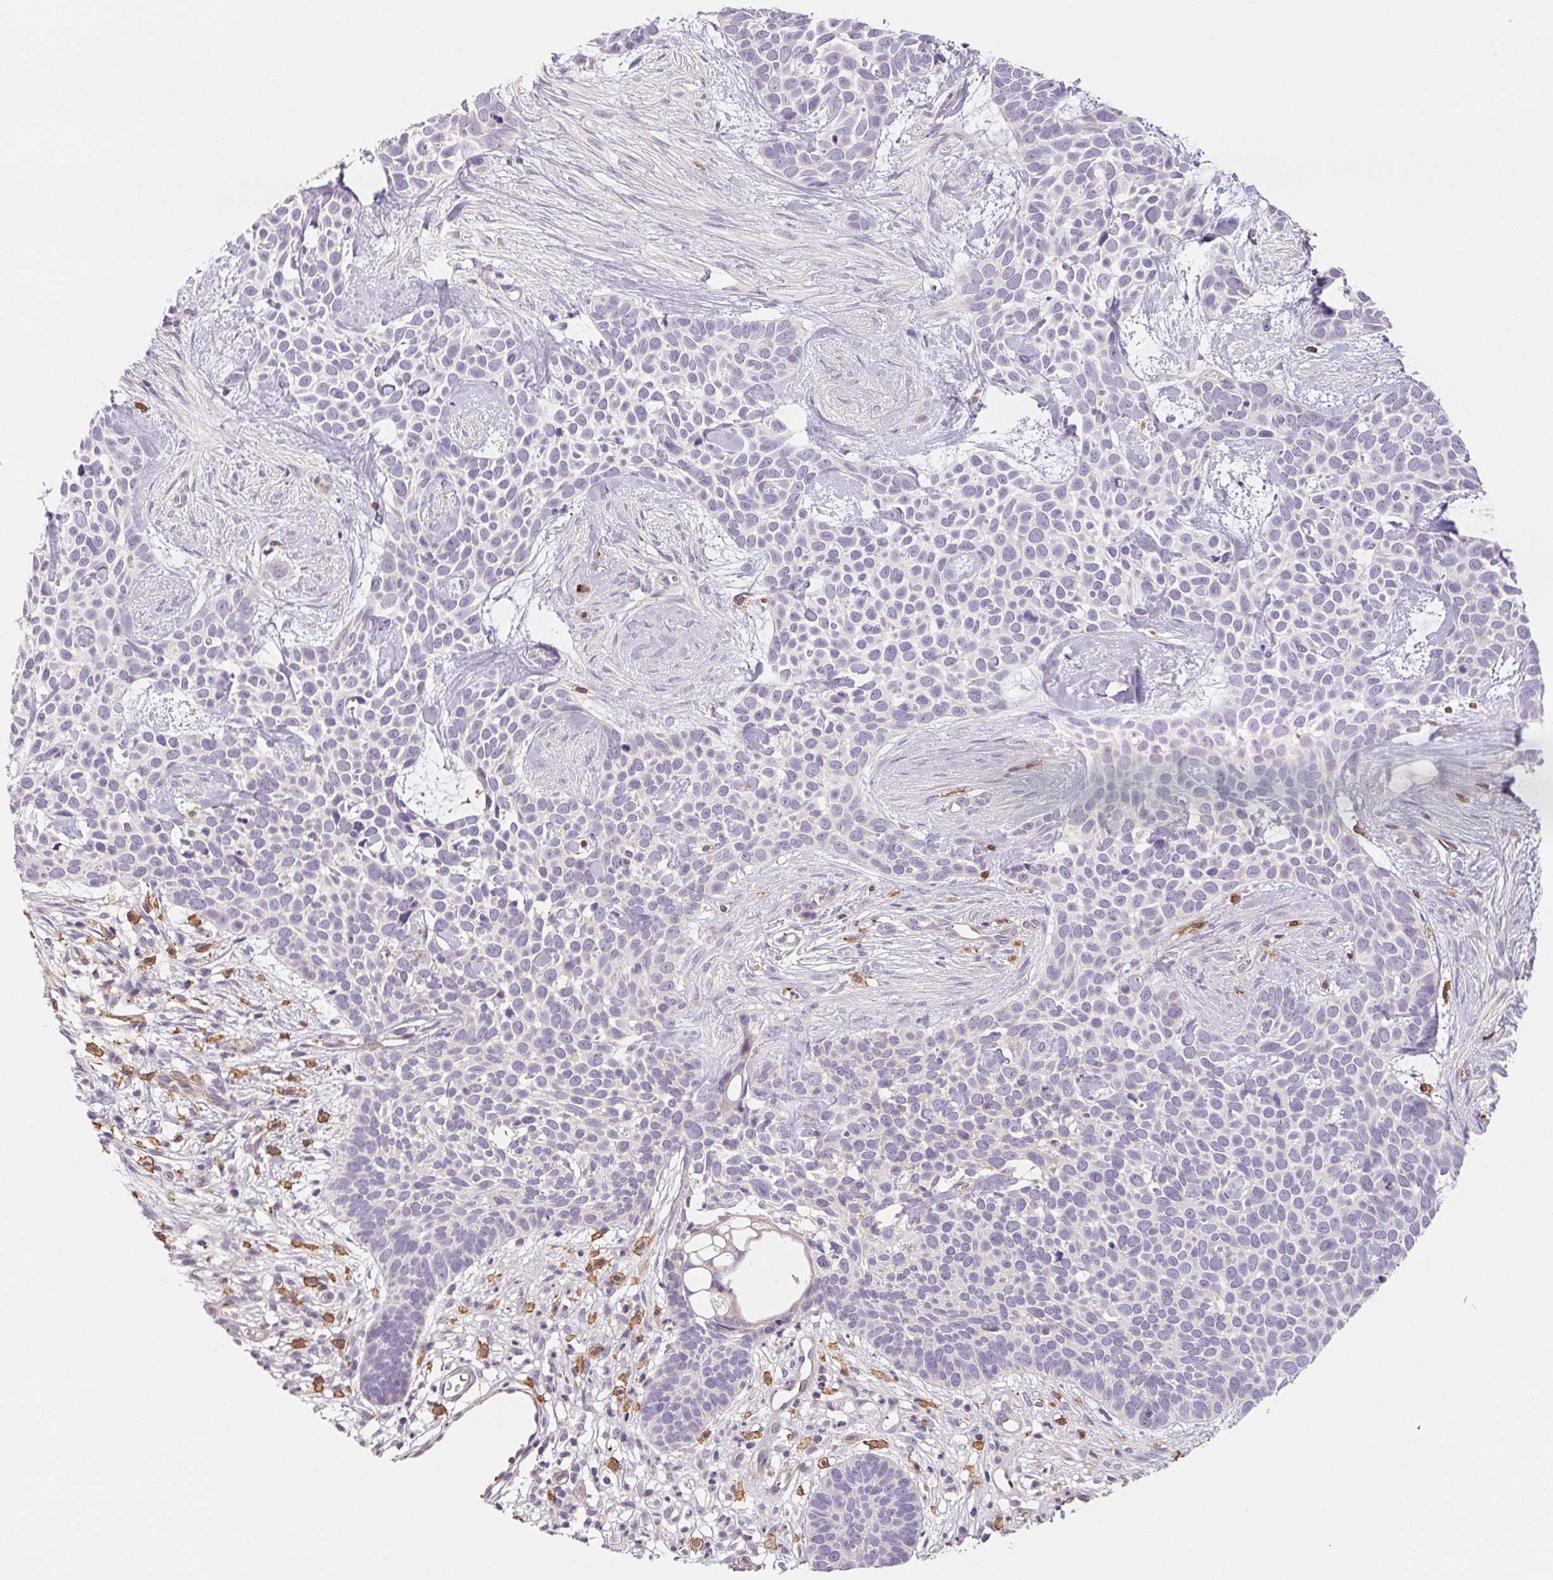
{"staining": {"intensity": "negative", "quantity": "none", "location": "none"}, "tissue": "skin cancer", "cell_type": "Tumor cells", "image_type": "cancer", "snomed": [{"axis": "morphology", "description": "Basal cell carcinoma"}, {"axis": "topography", "description": "Skin"}], "caption": "Protein analysis of skin basal cell carcinoma reveals no significant positivity in tumor cells.", "gene": "ANKRD13B", "patient": {"sex": "male", "age": 69}}